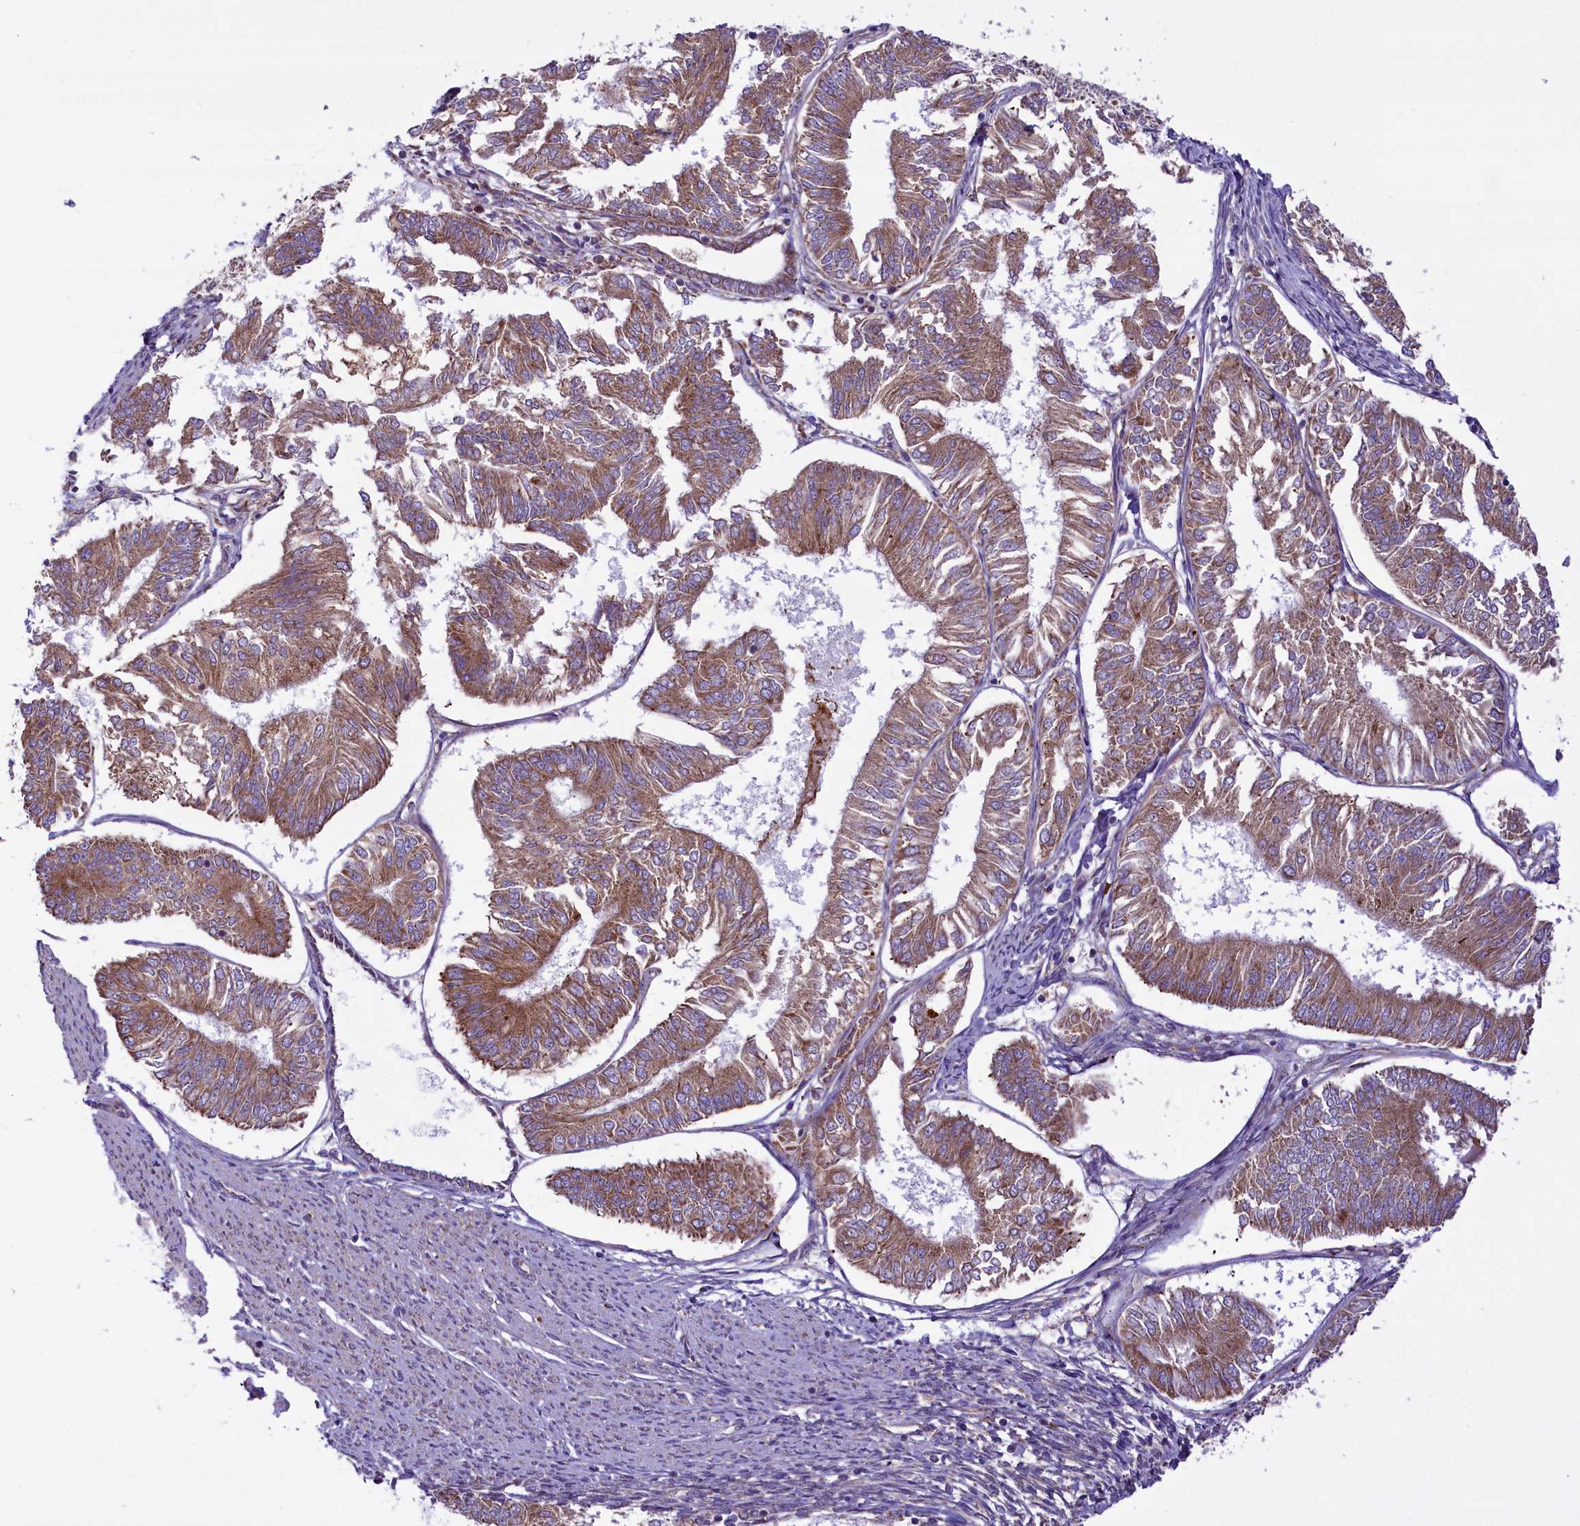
{"staining": {"intensity": "moderate", "quantity": ">75%", "location": "cytoplasmic/membranous"}, "tissue": "endometrial cancer", "cell_type": "Tumor cells", "image_type": "cancer", "snomed": [{"axis": "morphology", "description": "Adenocarcinoma, NOS"}, {"axis": "topography", "description": "Endometrium"}], "caption": "Endometrial cancer stained with IHC shows moderate cytoplasmic/membranous staining in approximately >75% of tumor cells.", "gene": "PTPRU", "patient": {"sex": "female", "age": 58}}